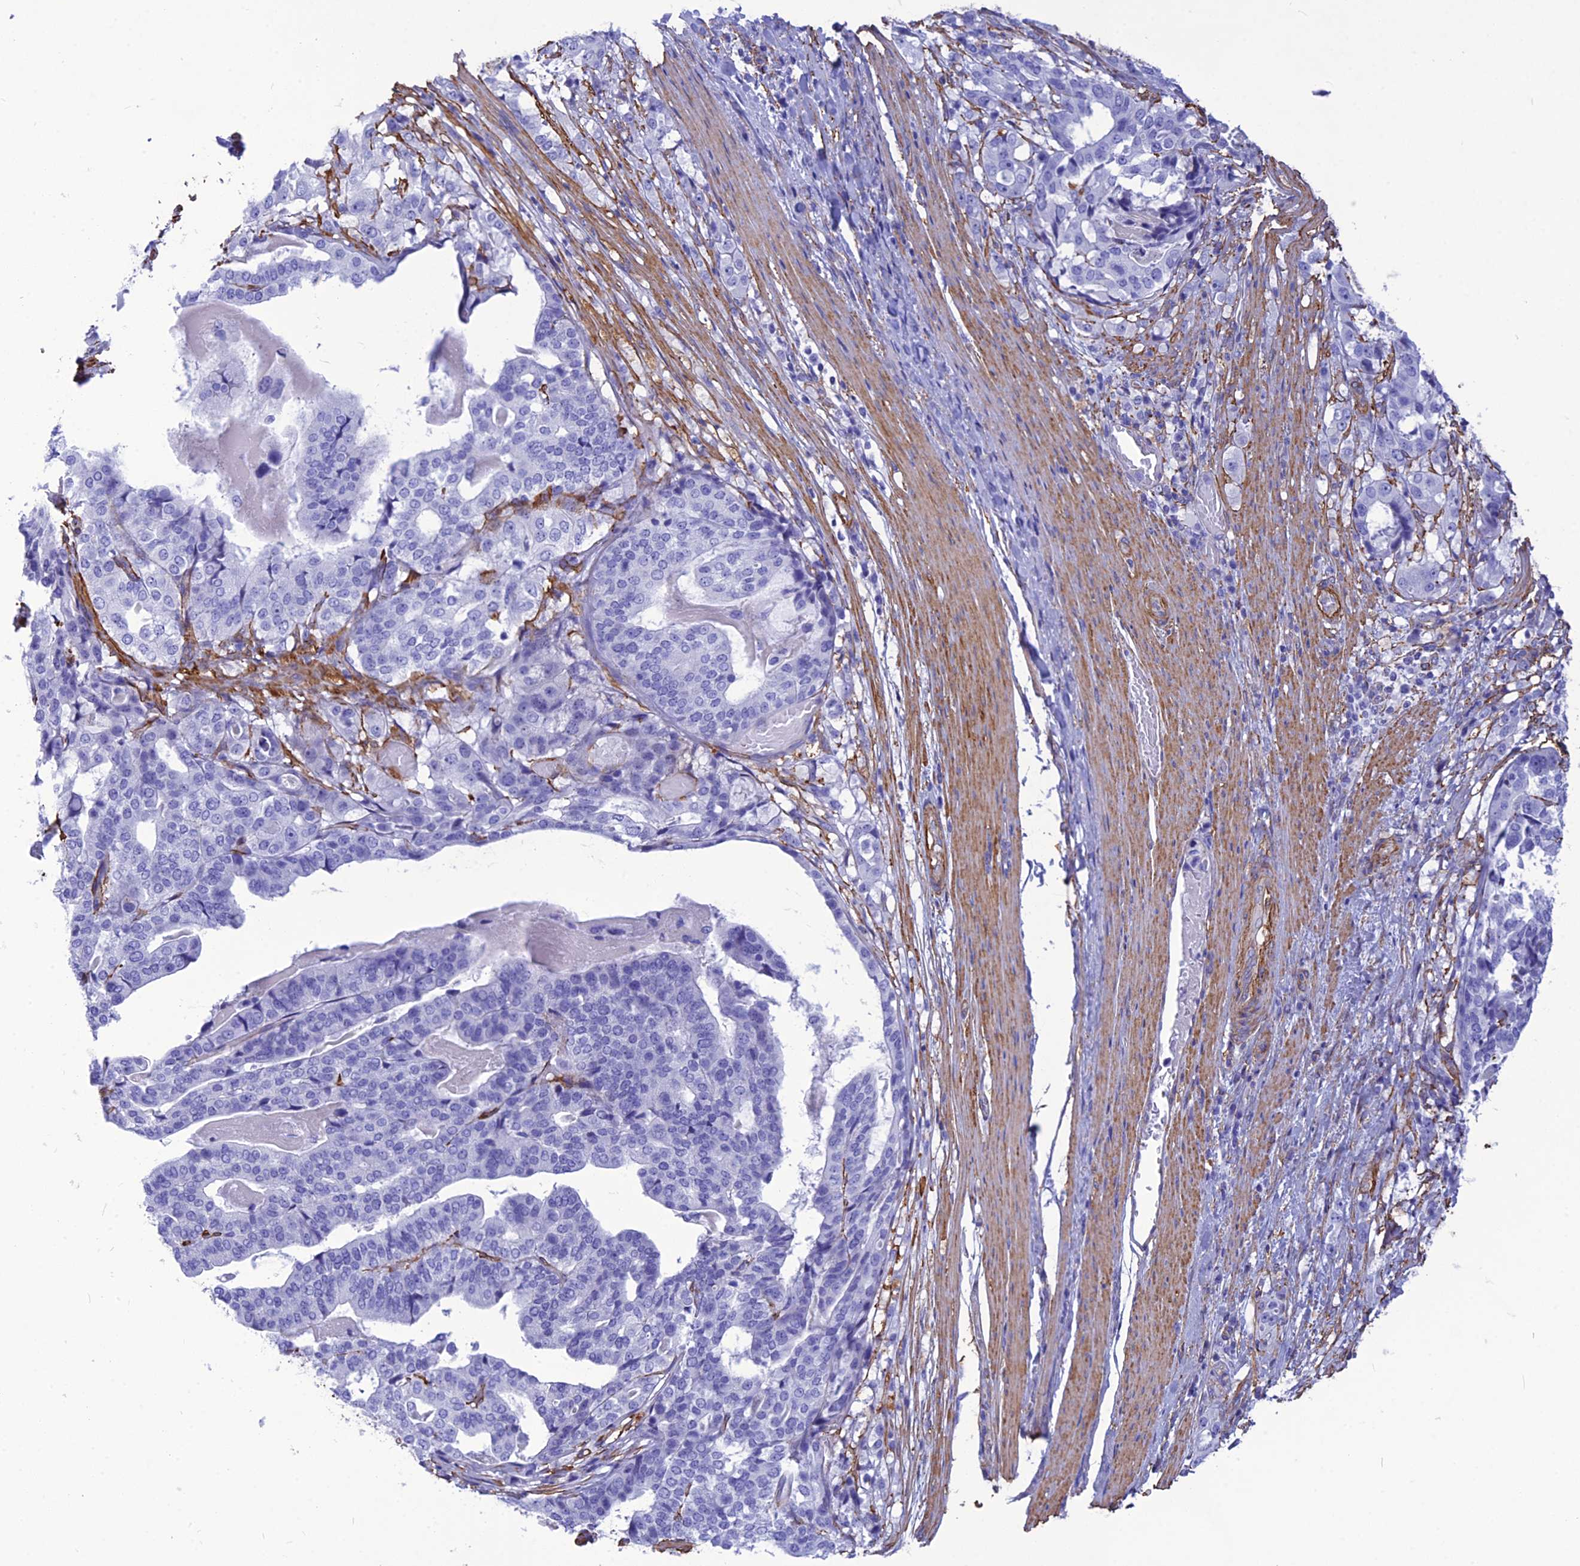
{"staining": {"intensity": "negative", "quantity": "none", "location": "none"}, "tissue": "stomach cancer", "cell_type": "Tumor cells", "image_type": "cancer", "snomed": [{"axis": "morphology", "description": "Adenocarcinoma, NOS"}, {"axis": "topography", "description": "Stomach"}], "caption": "Immunohistochemistry (IHC) of human stomach adenocarcinoma displays no positivity in tumor cells.", "gene": "NKD1", "patient": {"sex": "male", "age": 48}}